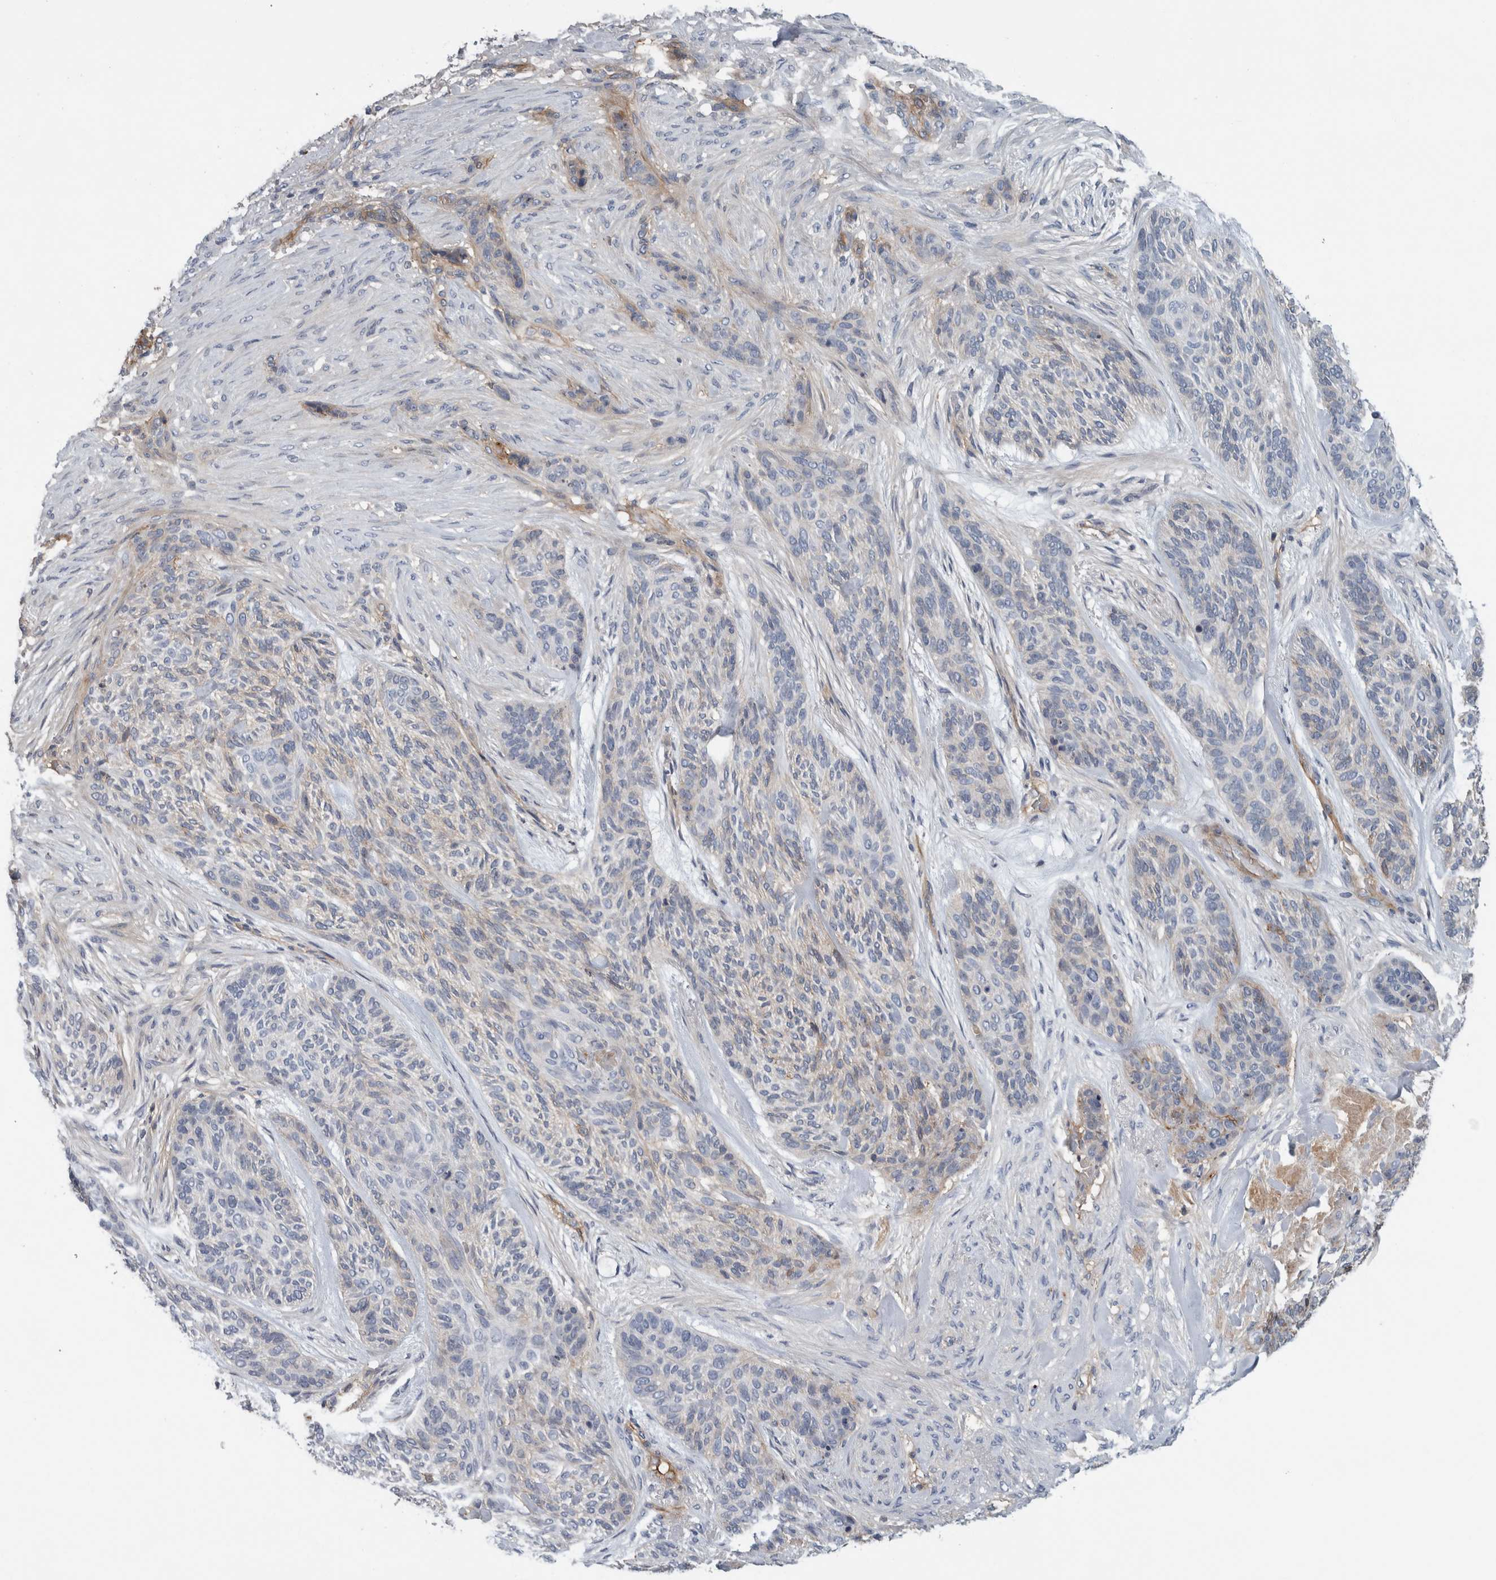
{"staining": {"intensity": "negative", "quantity": "none", "location": "none"}, "tissue": "skin cancer", "cell_type": "Tumor cells", "image_type": "cancer", "snomed": [{"axis": "morphology", "description": "Basal cell carcinoma"}, {"axis": "topography", "description": "Skin"}], "caption": "IHC micrograph of neoplastic tissue: basal cell carcinoma (skin) stained with DAB (3,3'-diaminobenzidine) displays no significant protein positivity in tumor cells.", "gene": "CD59", "patient": {"sex": "male", "age": 55}}